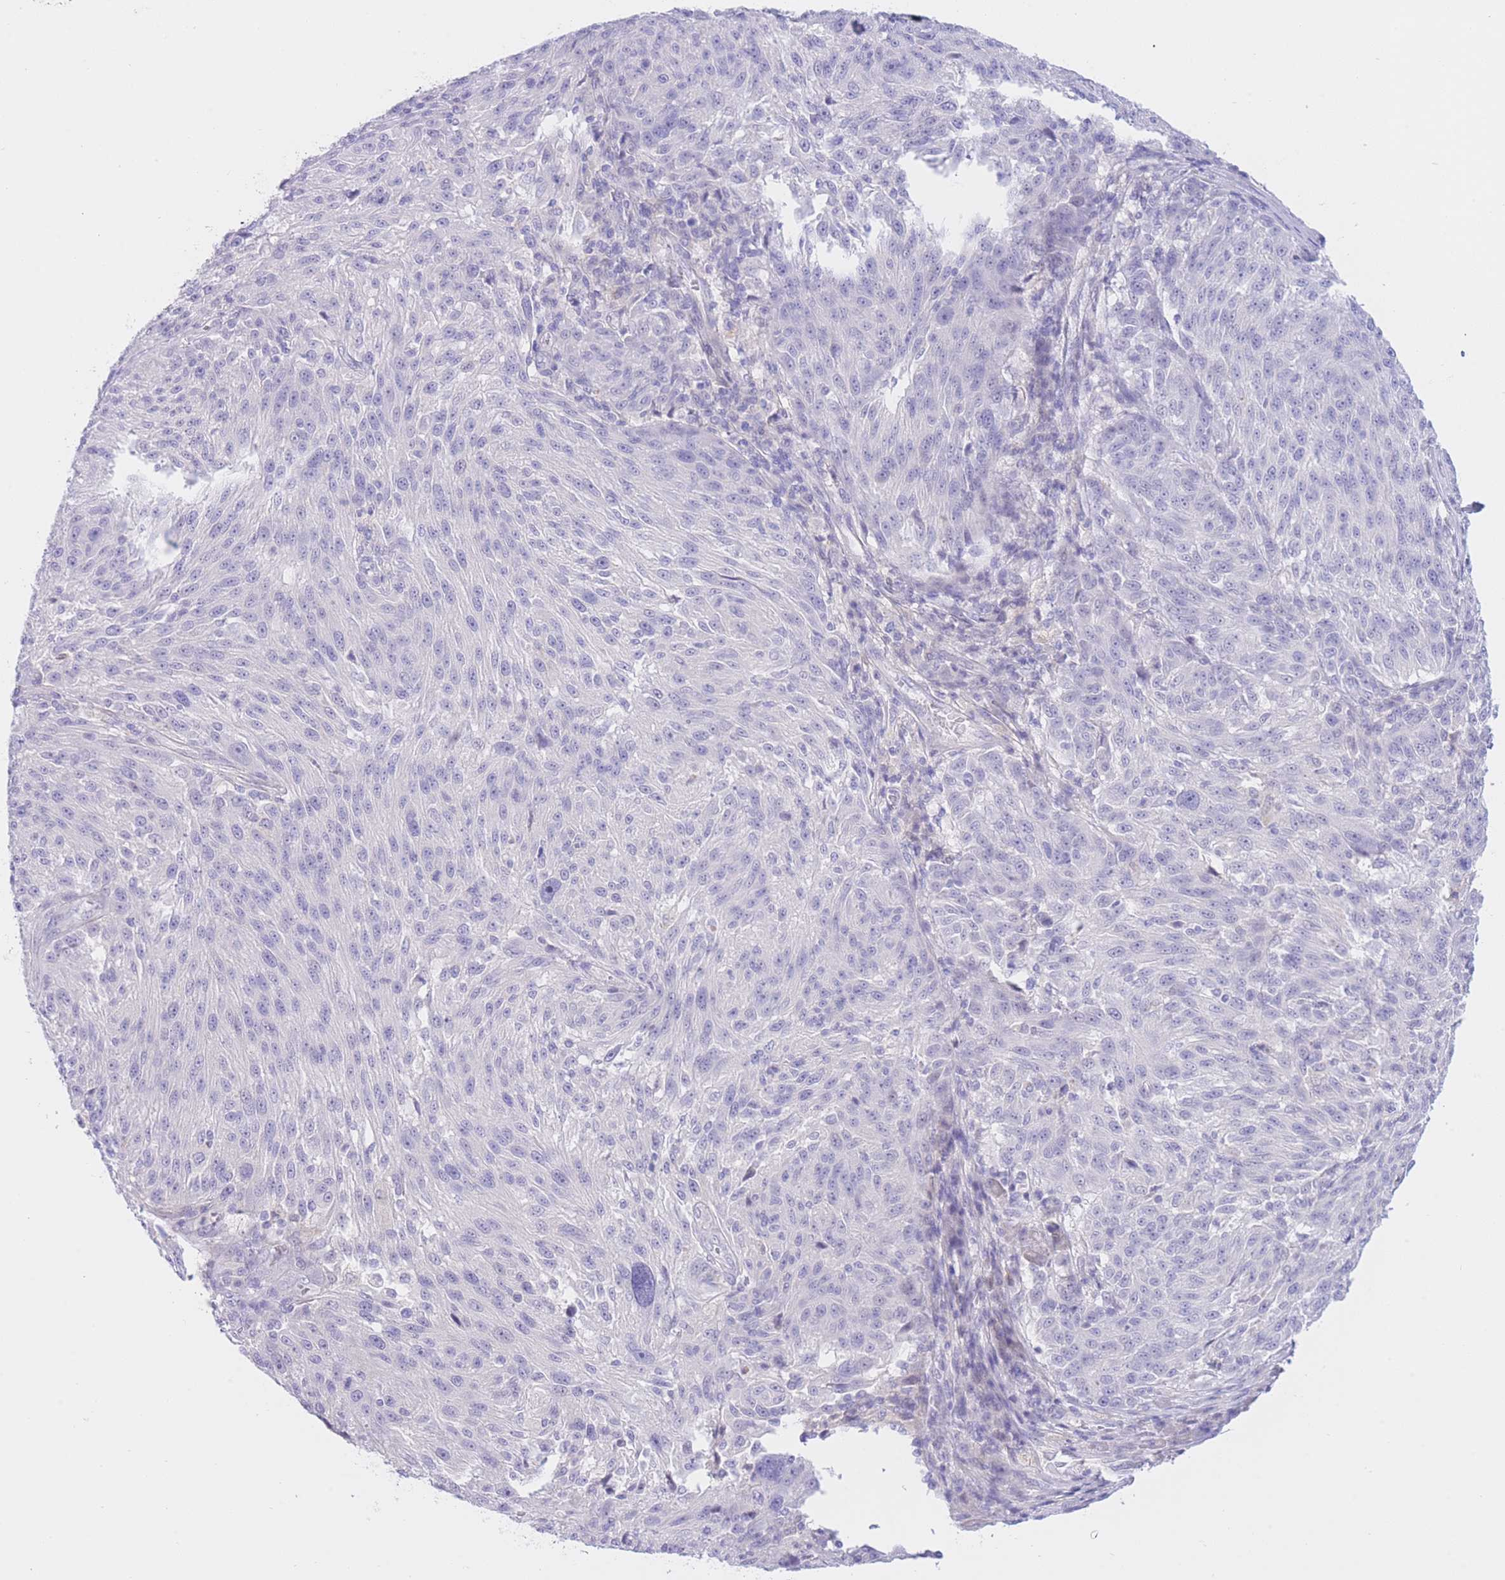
{"staining": {"intensity": "negative", "quantity": "none", "location": "none"}, "tissue": "melanoma", "cell_type": "Tumor cells", "image_type": "cancer", "snomed": [{"axis": "morphology", "description": "Malignant melanoma, NOS"}, {"axis": "topography", "description": "Skin"}], "caption": "Histopathology image shows no significant protein expression in tumor cells of malignant melanoma.", "gene": "ZNF212", "patient": {"sex": "male", "age": 53}}